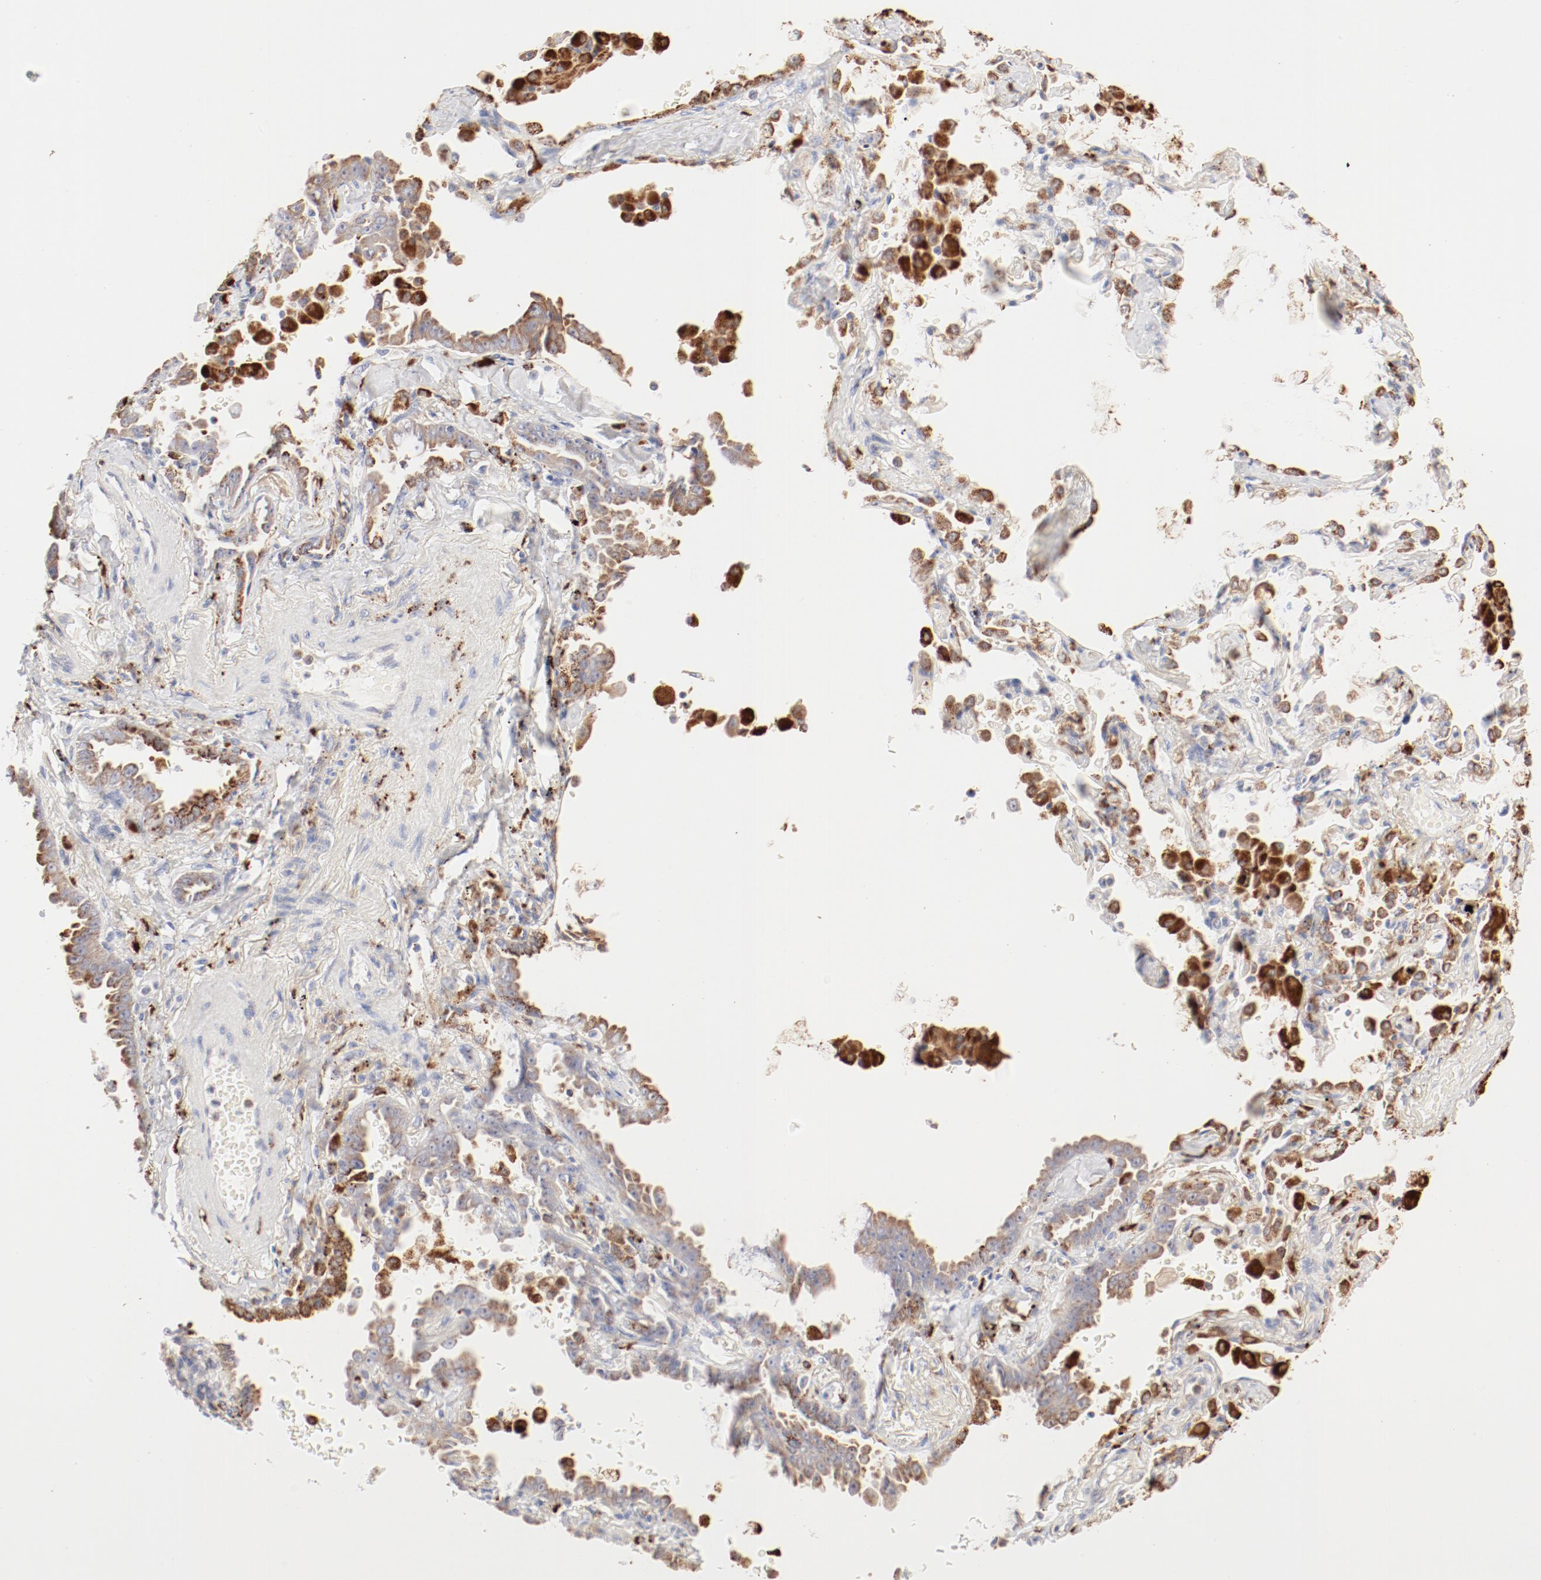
{"staining": {"intensity": "negative", "quantity": "none", "location": "none"}, "tissue": "lung cancer", "cell_type": "Tumor cells", "image_type": "cancer", "snomed": [{"axis": "morphology", "description": "Adenocarcinoma, NOS"}, {"axis": "topography", "description": "Lung"}], "caption": "This is an immunohistochemistry (IHC) histopathology image of human lung cancer. There is no expression in tumor cells.", "gene": "CTSH", "patient": {"sex": "female", "age": 64}}